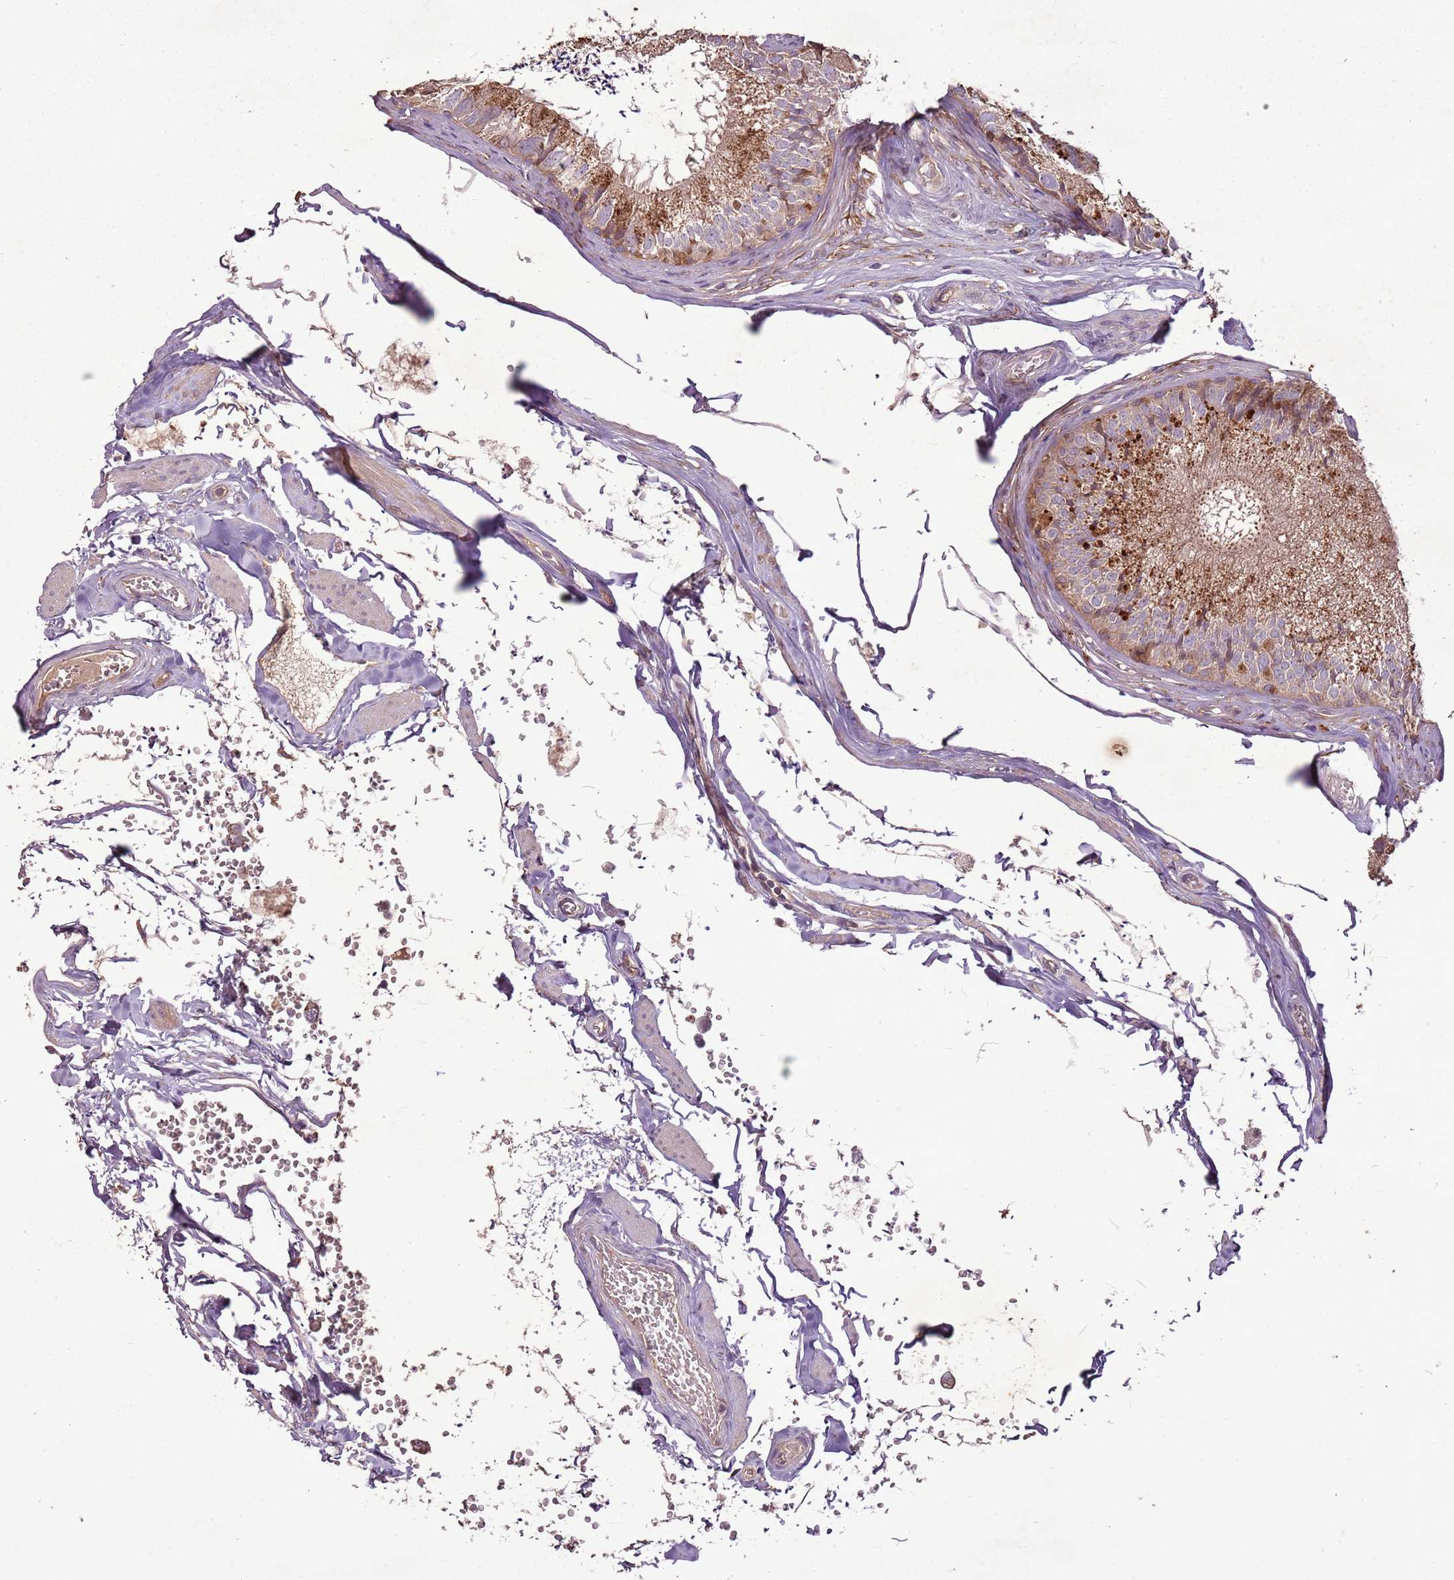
{"staining": {"intensity": "moderate", "quantity": "25%-75%", "location": "cytoplasmic/membranous"}, "tissue": "epididymis", "cell_type": "Glandular cells", "image_type": "normal", "snomed": [{"axis": "morphology", "description": "Normal tissue, NOS"}, {"axis": "topography", "description": "Epididymis"}], "caption": "An IHC micrograph of benign tissue is shown. Protein staining in brown shows moderate cytoplasmic/membranous positivity in epididymis within glandular cells.", "gene": "ANKRD24", "patient": {"sex": "male", "age": 79}}